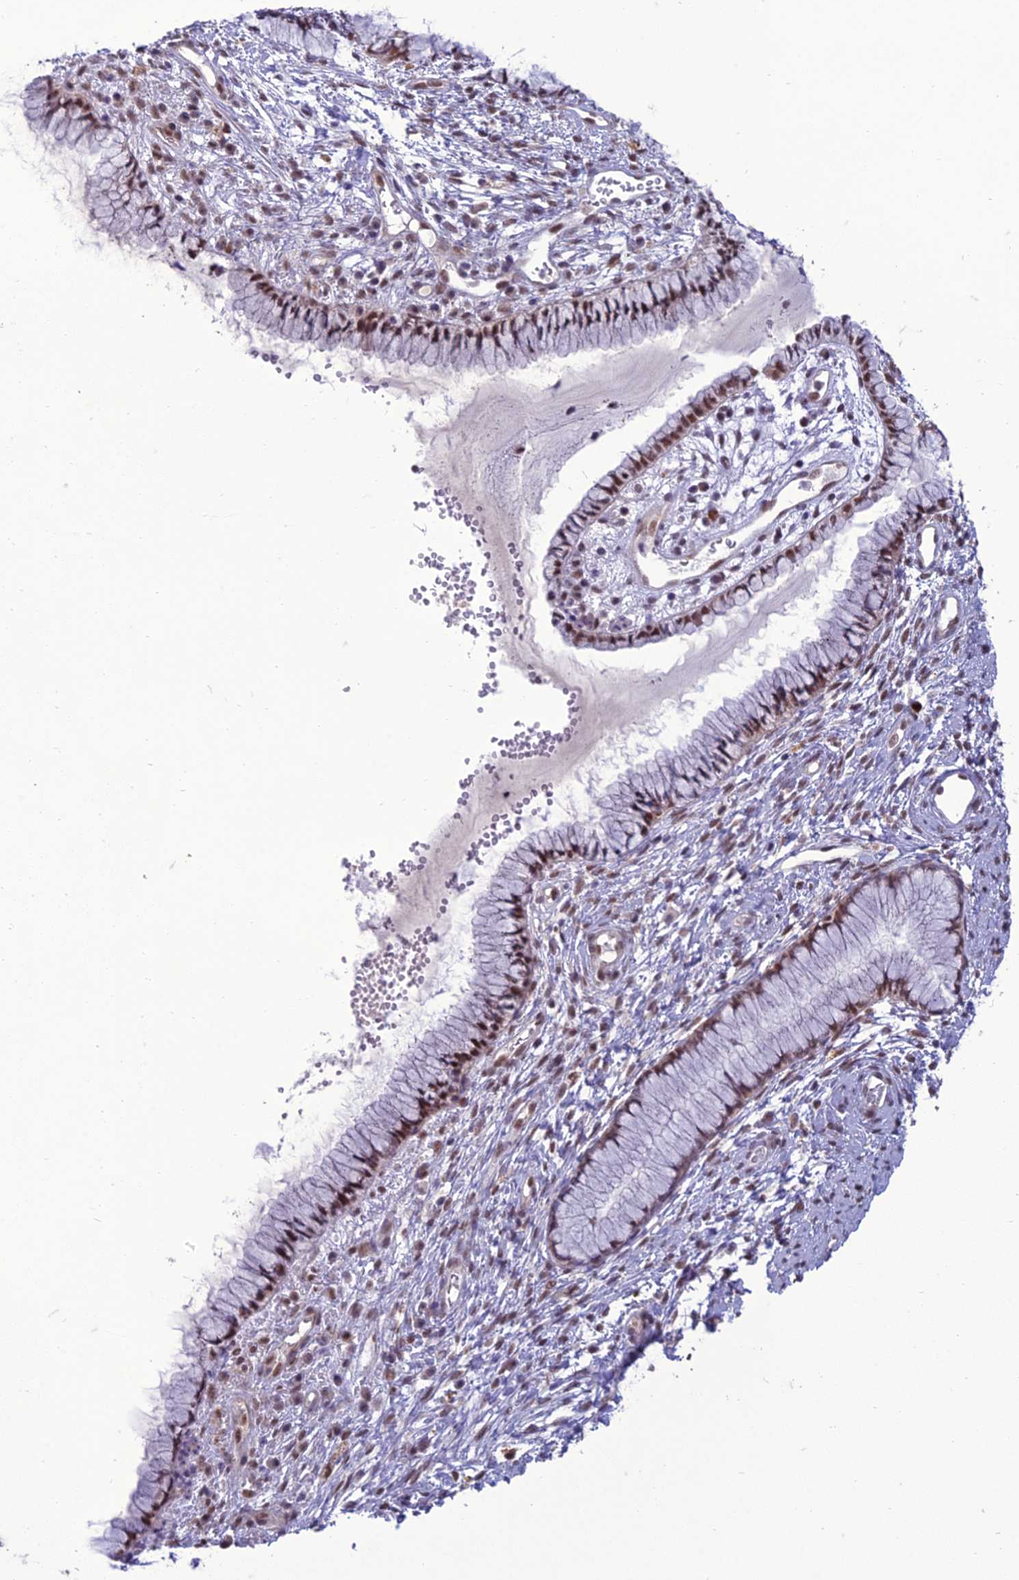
{"staining": {"intensity": "moderate", "quantity": ">75%", "location": "nuclear"}, "tissue": "cervix", "cell_type": "Glandular cells", "image_type": "normal", "snomed": [{"axis": "morphology", "description": "Normal tissue, NOS"}, {"axis": "topography", "description": "Cervix"}], "caption": "DAB (3,3'-diaminobenzidine) immunohistochemical staining of benign human cervix reveals moderate nuclear protein staining in approximately >75% of glandular cells.", "gene": "RANBP3", "patient": {"sex": "female", "age": 42}}